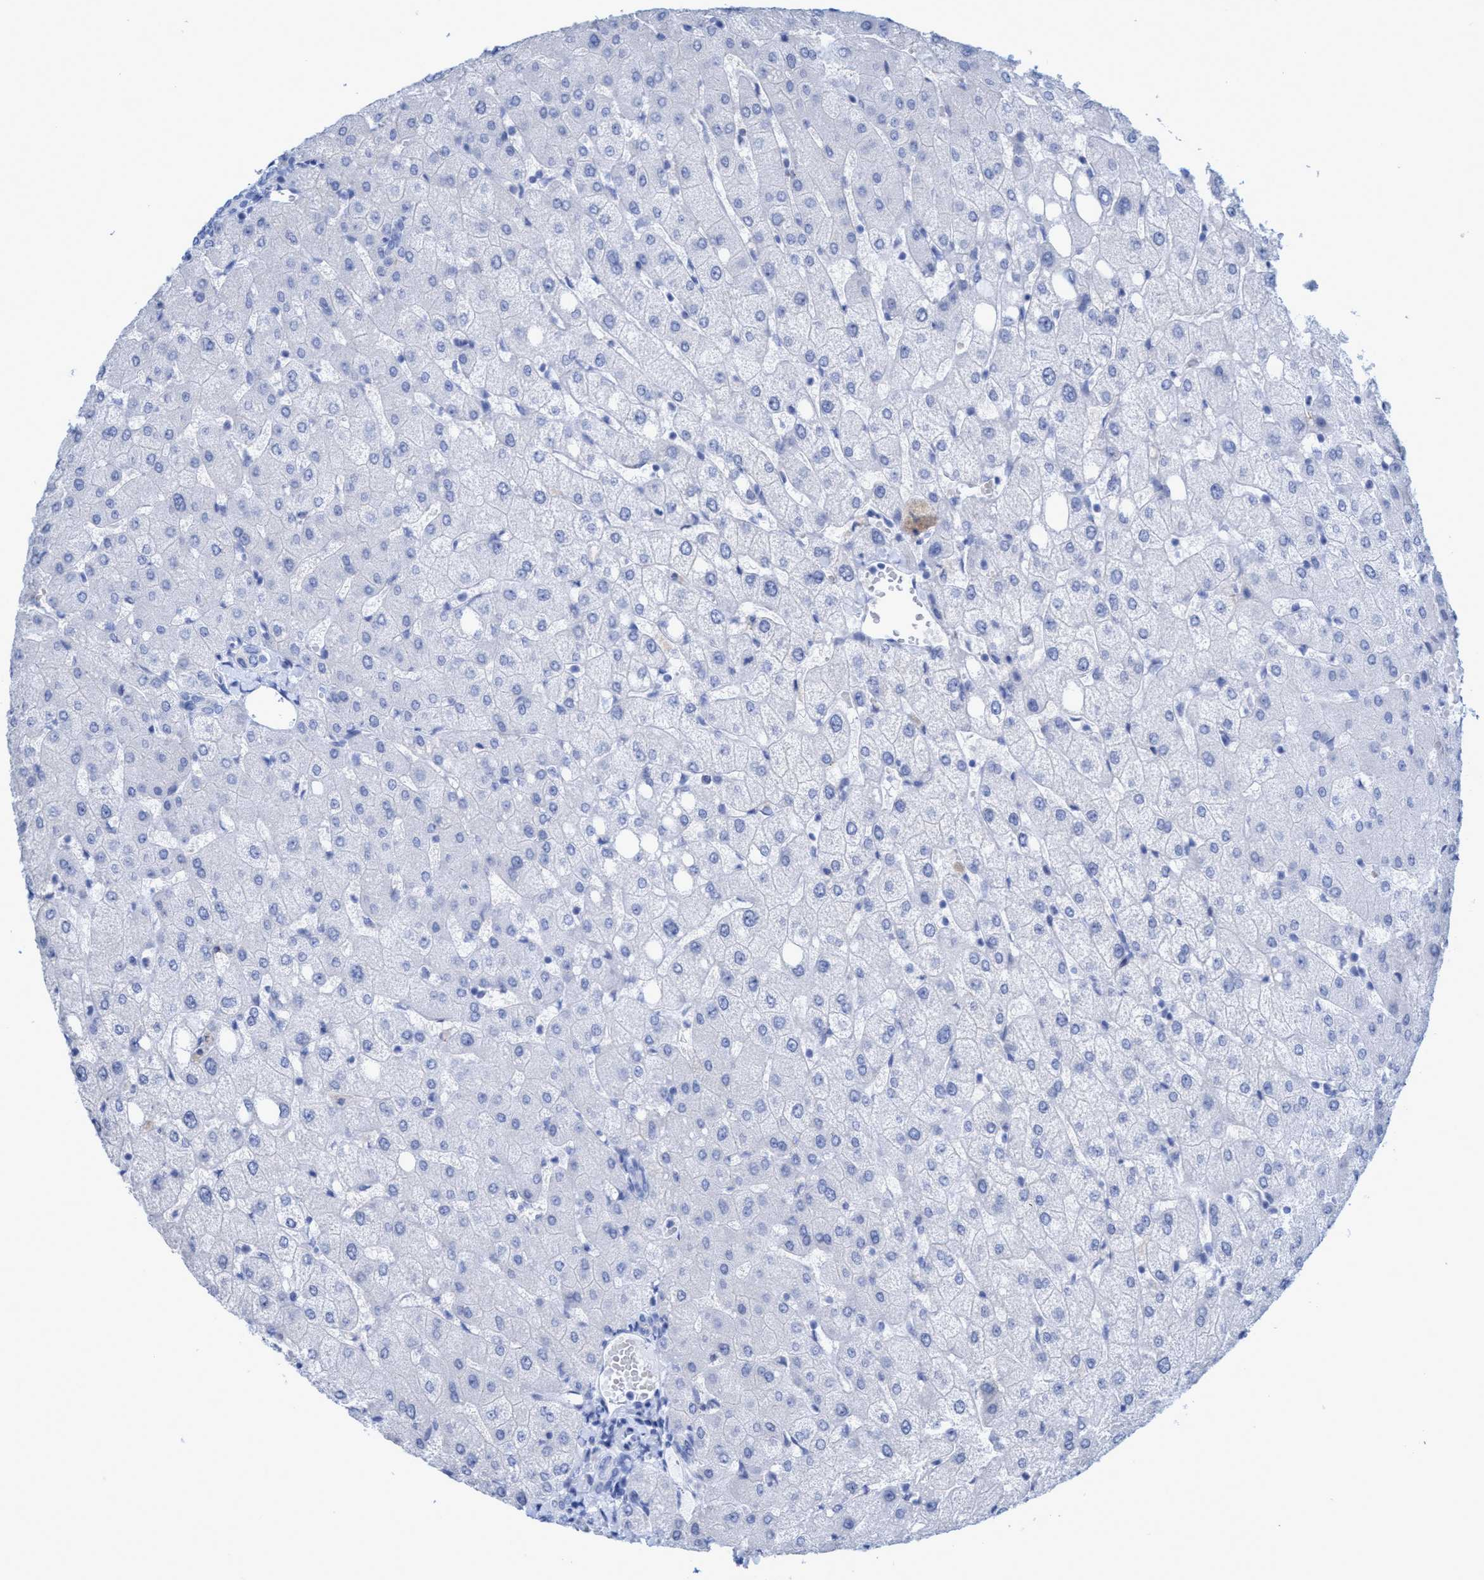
{"staining": {"intensity": "negative", "quantity": "none", "location": "none"}, "tissue": "liver", "cell_type": "Cholangiocytes", "image_type": "normal", "snomed": [{"axis": "morphology", "description": "Normal tissue, NOS"}, {"axis": "topography", "description": "Liver"}], "caption": "Immunohistochemistry histopathology image of normal human liver stained for a protein (brown), which demonstrates no expression in cholangiocytes. (Brightfield microscopy of DAB (3,3'-diaminobenzidine) immunohistochemistry at high magnification).", "gene": "PLPPR1", "patient": {"sex": "female", "age": 54}}